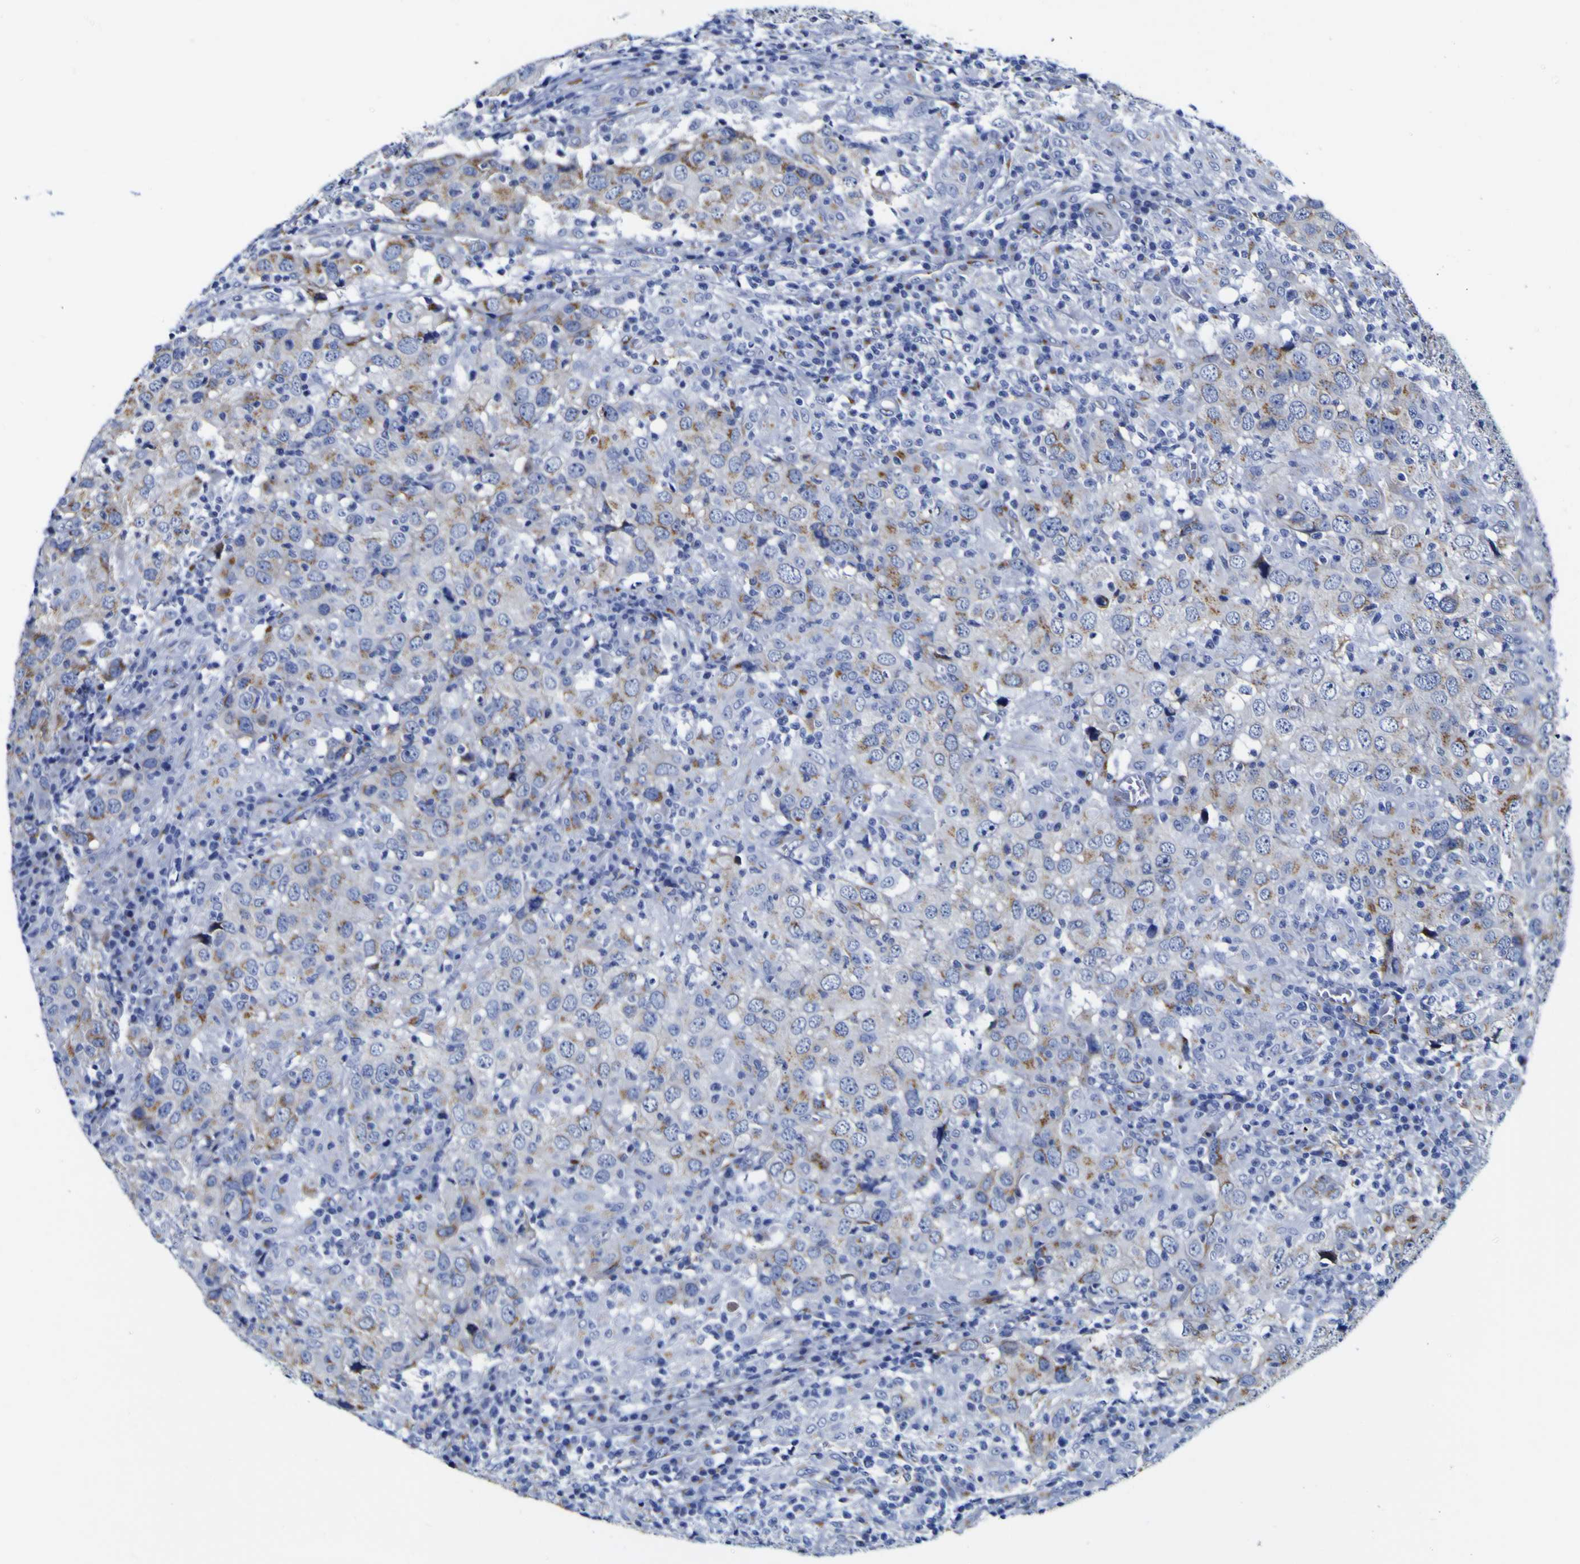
{"staining": {"intensity": "weak", "quantity": "25%-75%", "location": "cytoplasmic/membranous"}, "tissue": "head and neck cancer", "cell_type": "Tumor cells", "image_type": "cancer", "snomed": [{"axis": "morphology", "description": "Adenocarcinoma, NOS"}, {"axis": "topography", "description": "Salivary gland"}, {"axis": "topography", "description": "Head-Neck"}], "caption": "Head and neck cancer stained with a brown dye reveals weak cytoplasmic/membranous positive positivity in about 25%-75% of tumor cells.", "gene": "GOLM1", "patient": {"sex": "female", "age": 65}}